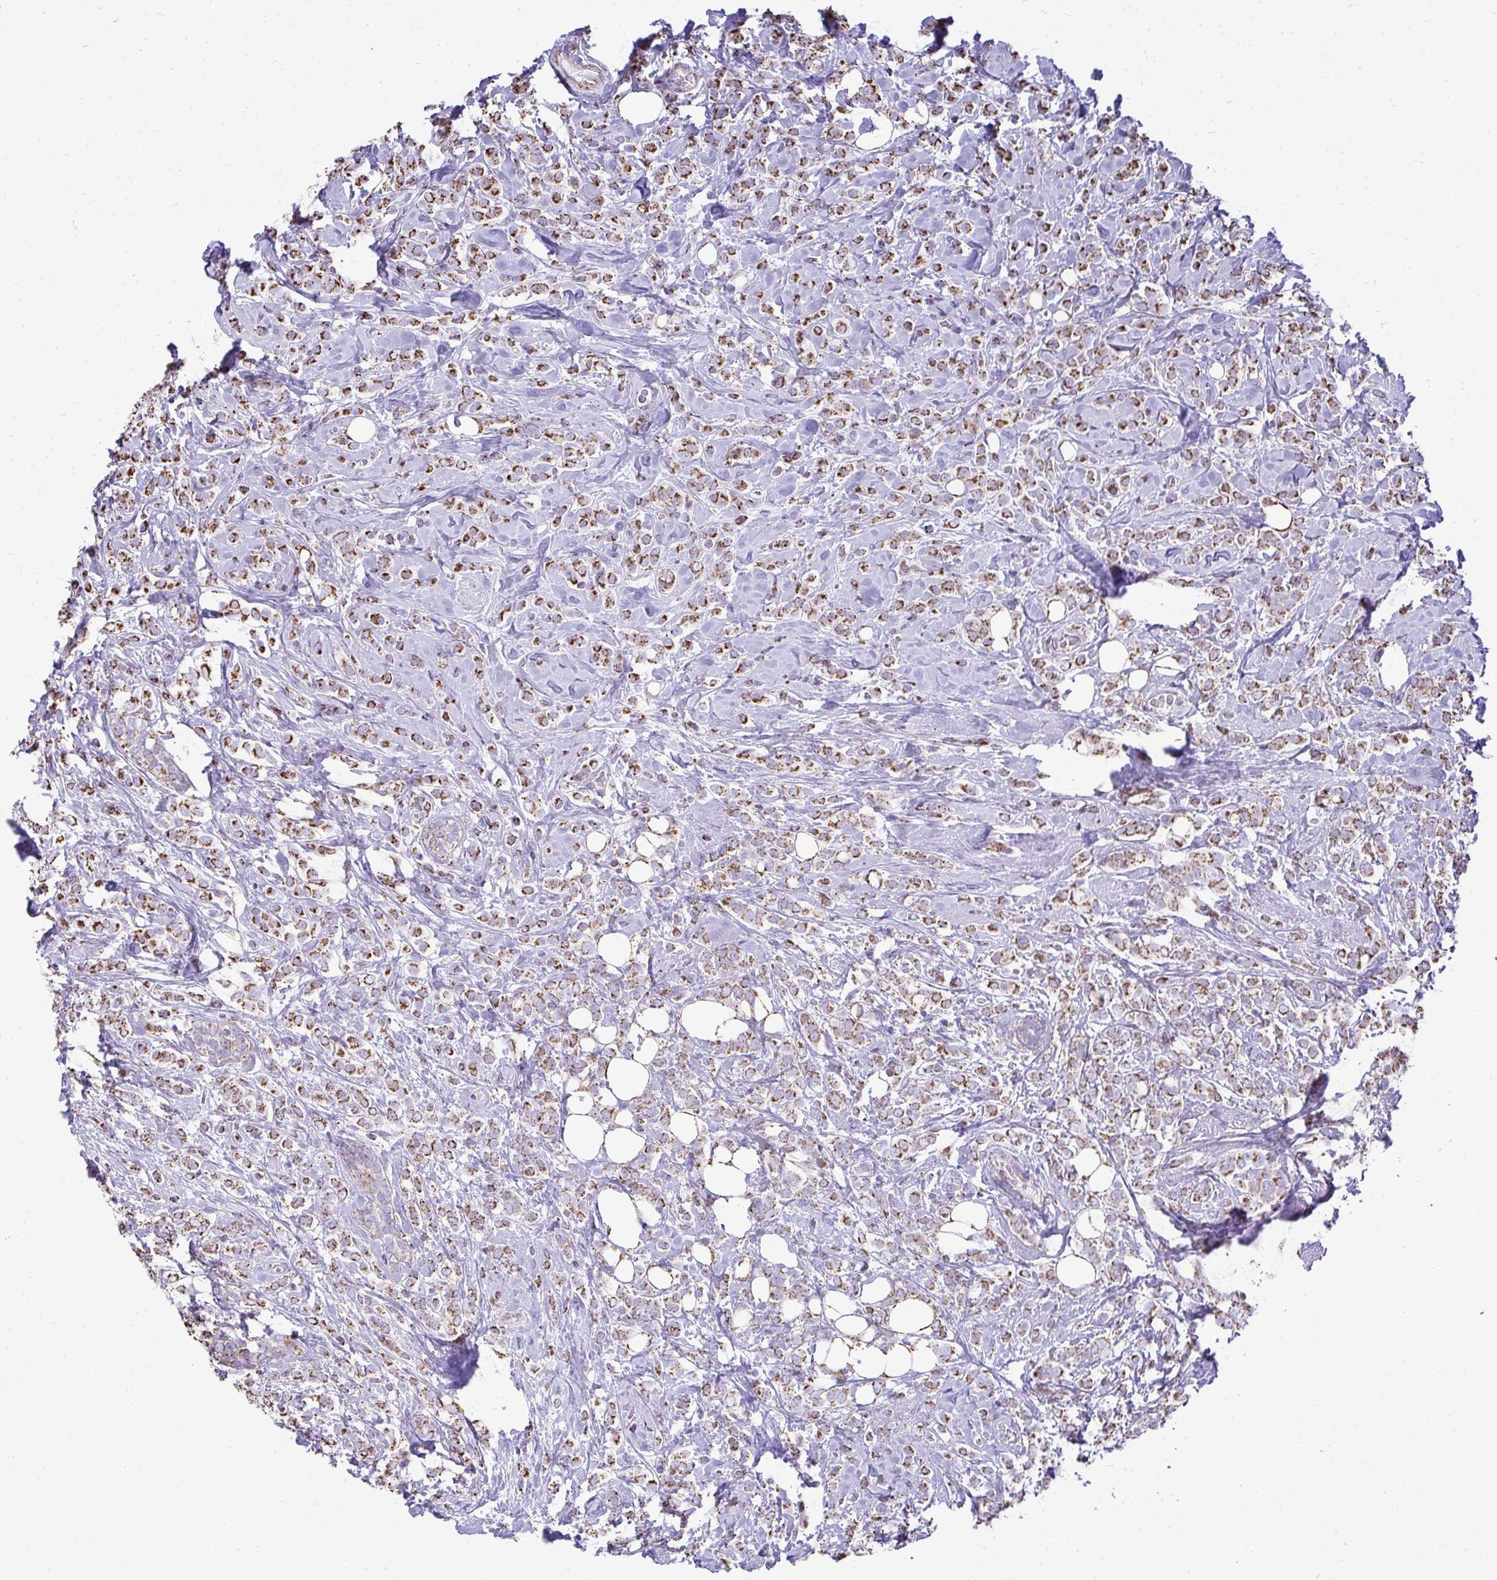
{"staining": {"intensity": "moderate", "quantity": ">75%", "location": "cytoplasmic/membranous"}, "tissue": "breast cancer", "cell_type": "Tumor cells", "image_type": "cancer", "snomed": [{"axis": "morphology", "description": "Lobular carcinoma"}, {"axis": "topography", "description": "Breast"}], "caption": "Immunohistochemical staining of human lobular carcinoma (breast) shows medium levels of moderate cytoplasmic/membranous staining in about >75% of tumor cells.", "gene": "MPZL2", "patient": {"sex": "female", "age": 49}}